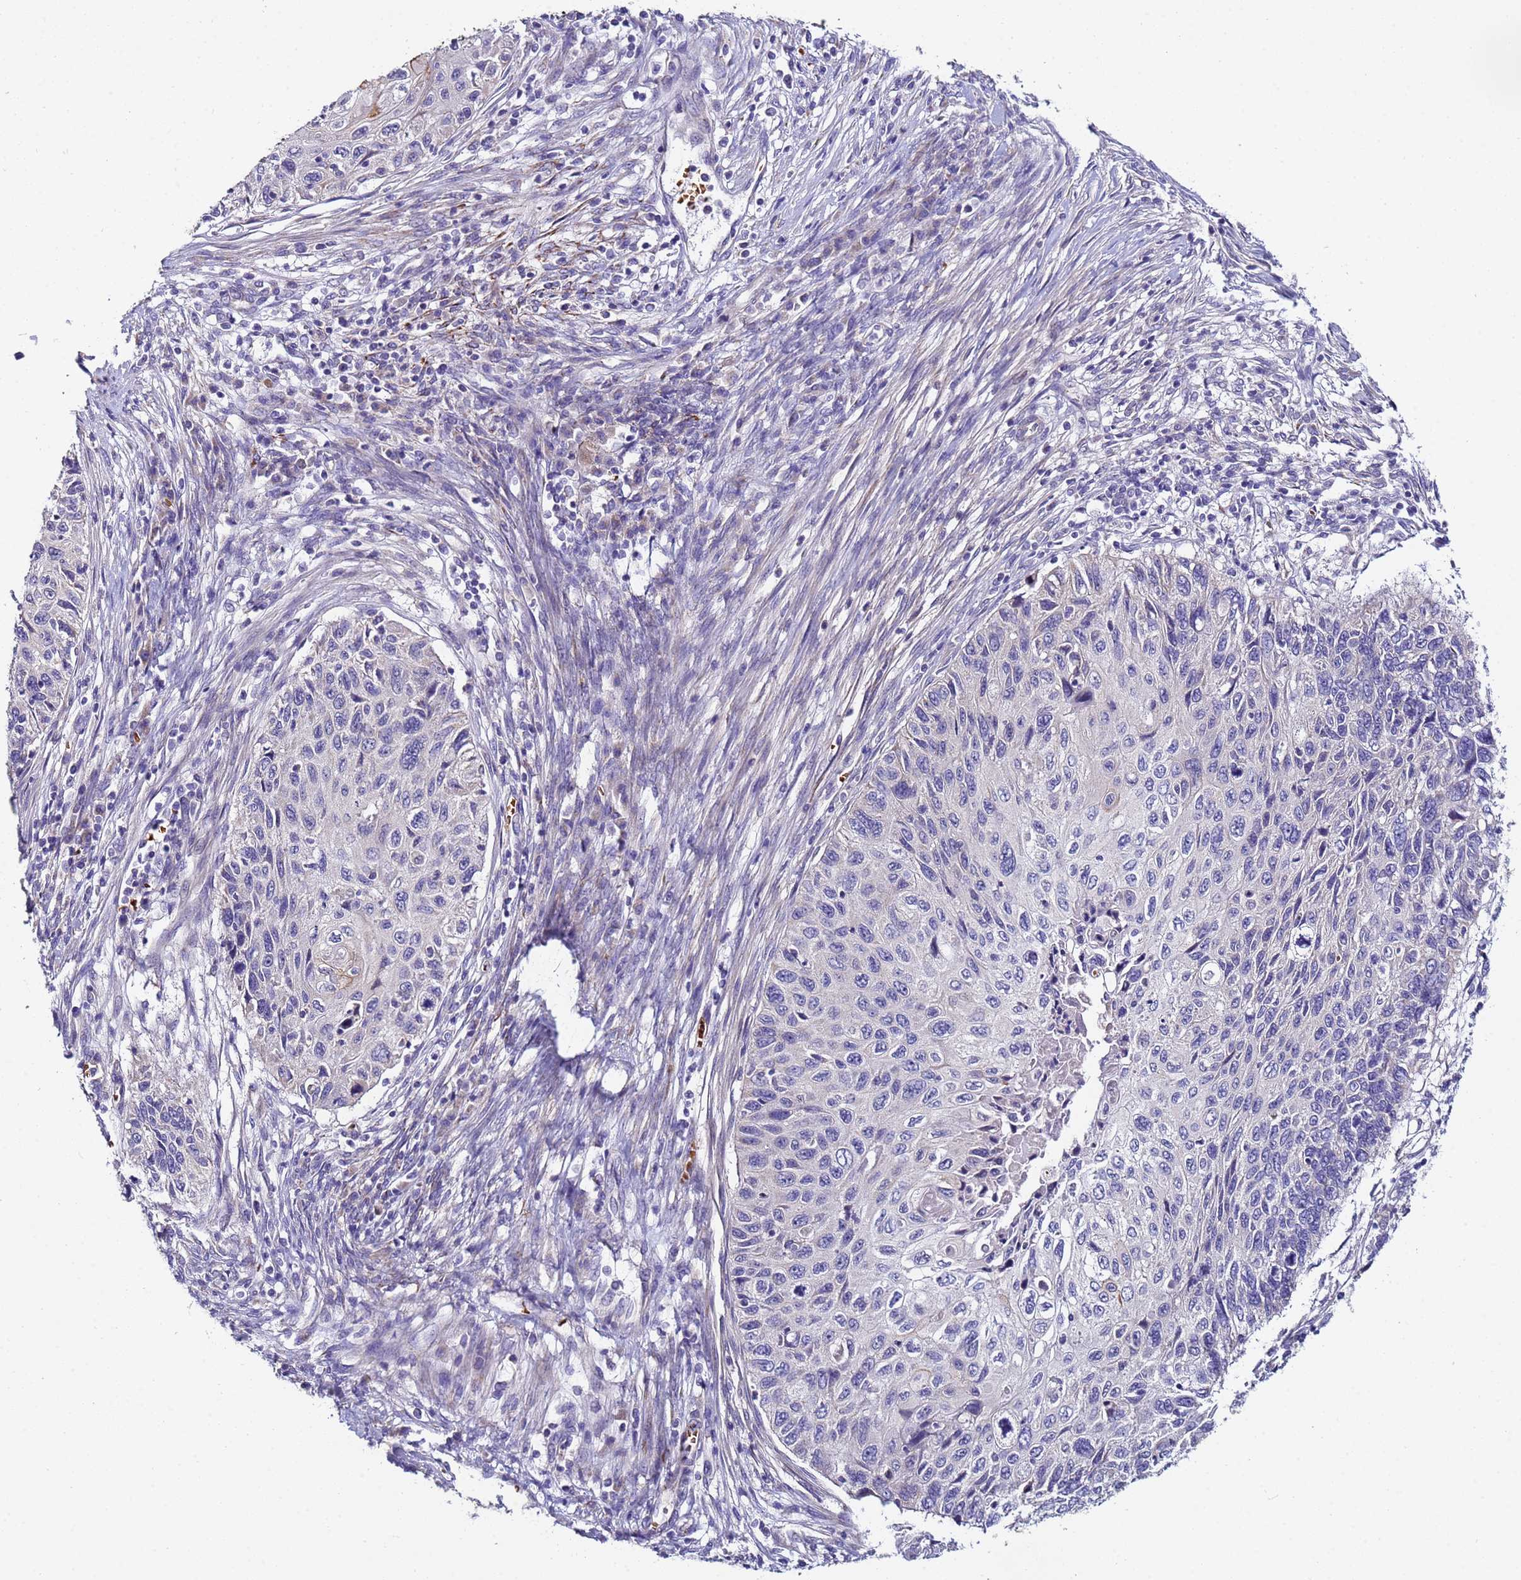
{"staining": {"intensity": "negative", "quantity": "none", "location": "none"}, "tissue": "cervical cancer", "cell_type": "Tumor cells", "image_type": "cancer", "snomed": [{"axis": "morphology", "description": "Squamous cell carcinoma, NOS"}, {"axis": "topography", "description": "Cervix"}], "caption": "Tumor cells show no significant protein expression in cervical cancer.", "gene": "CLHC1", "patient": {"sex": "female", "age": 70}}